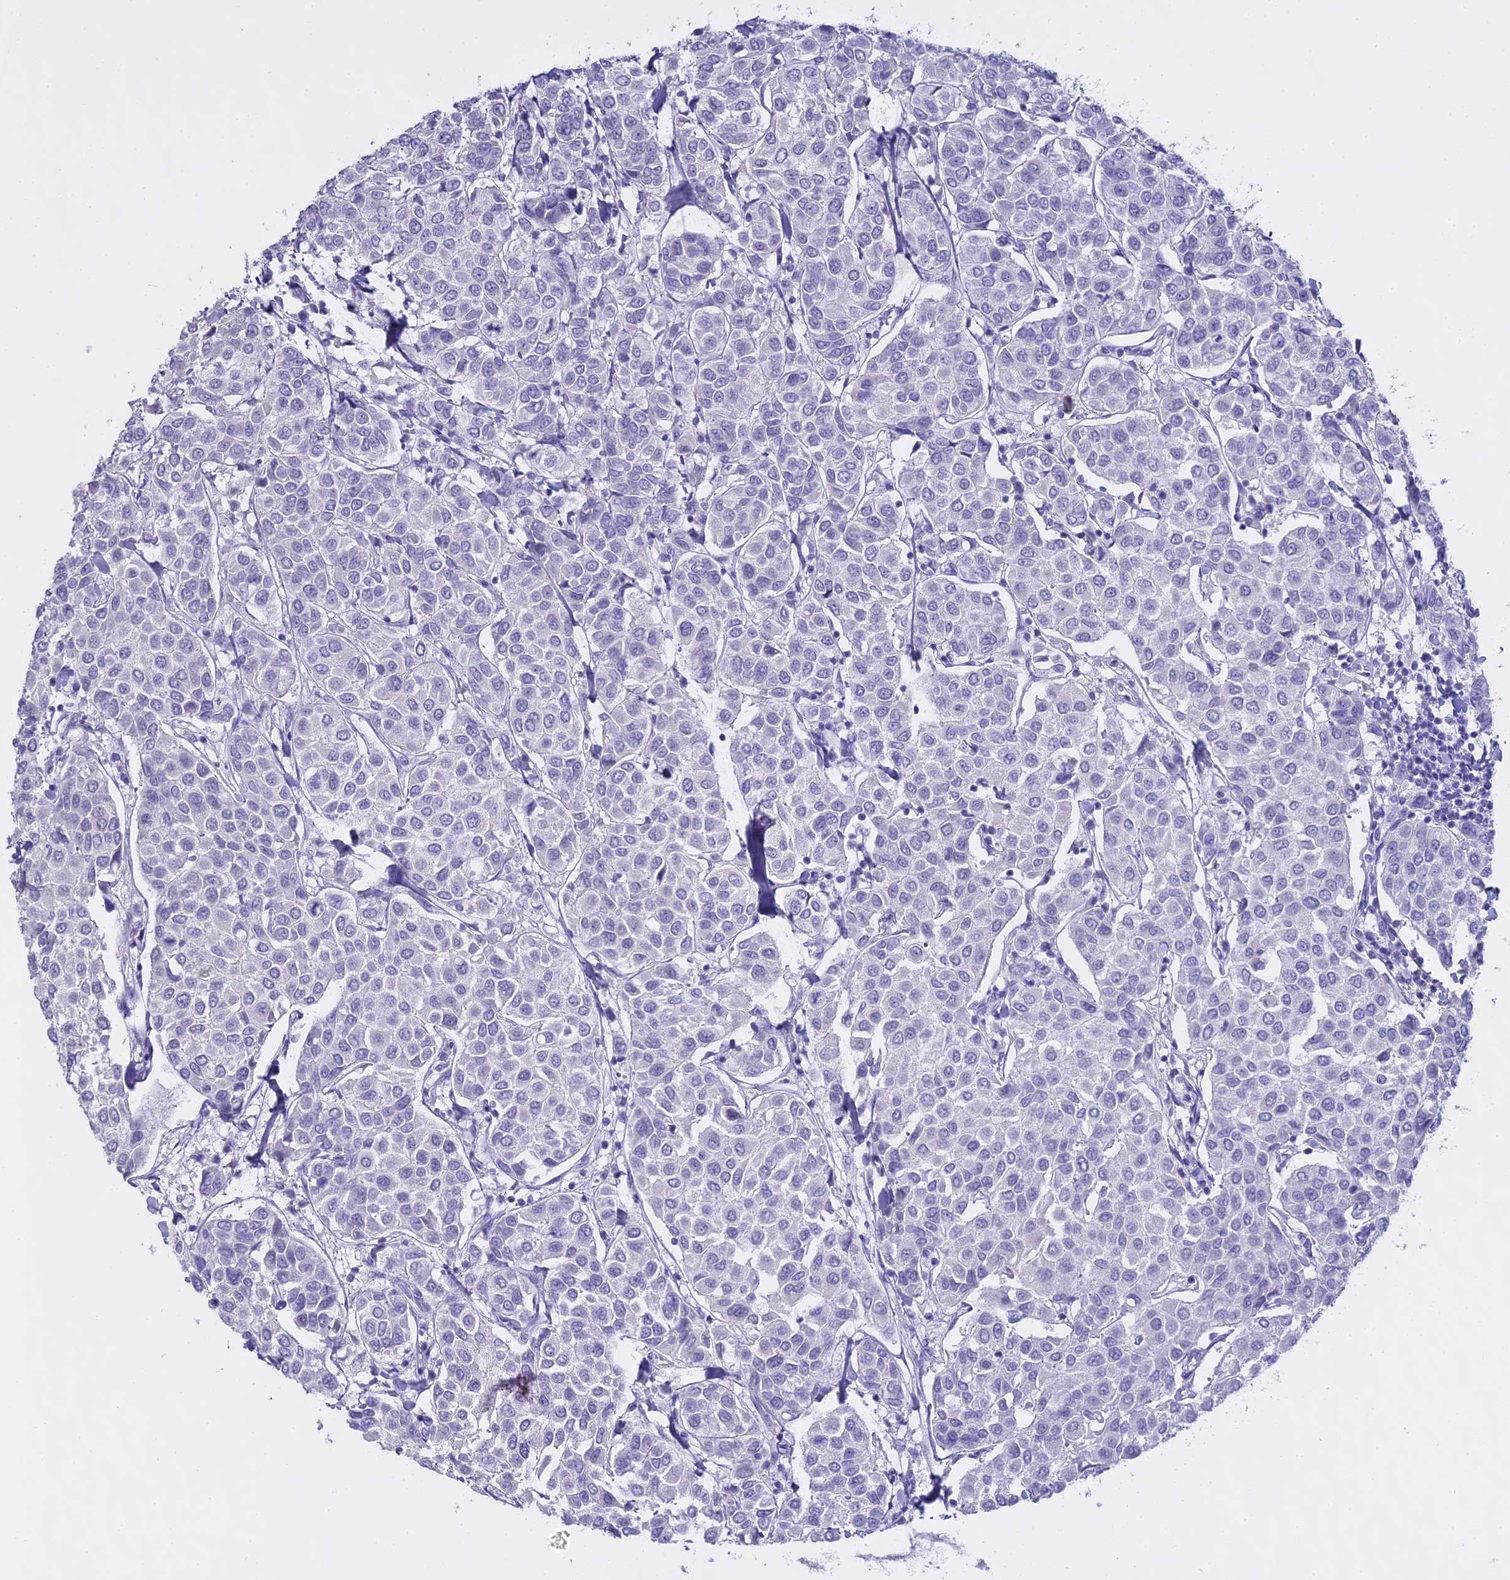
{"staining": {"intensity": "negative", "quantity": "none", "location": "none"}, "tissue": "breast cancer", "cell_type": "Tumor cells", "image_type": "cancer", "snomed": [{"axis": "morphology", "description": "Duct carcinoma"}, {"axis": "topography", "description": "Breast"}], "caption": "IHC of human intraductal carcinoma (breast) exhibits no staining in tumor cells.", "gene": "ALPP", "patient": {"sex": "female", "age": 55}}